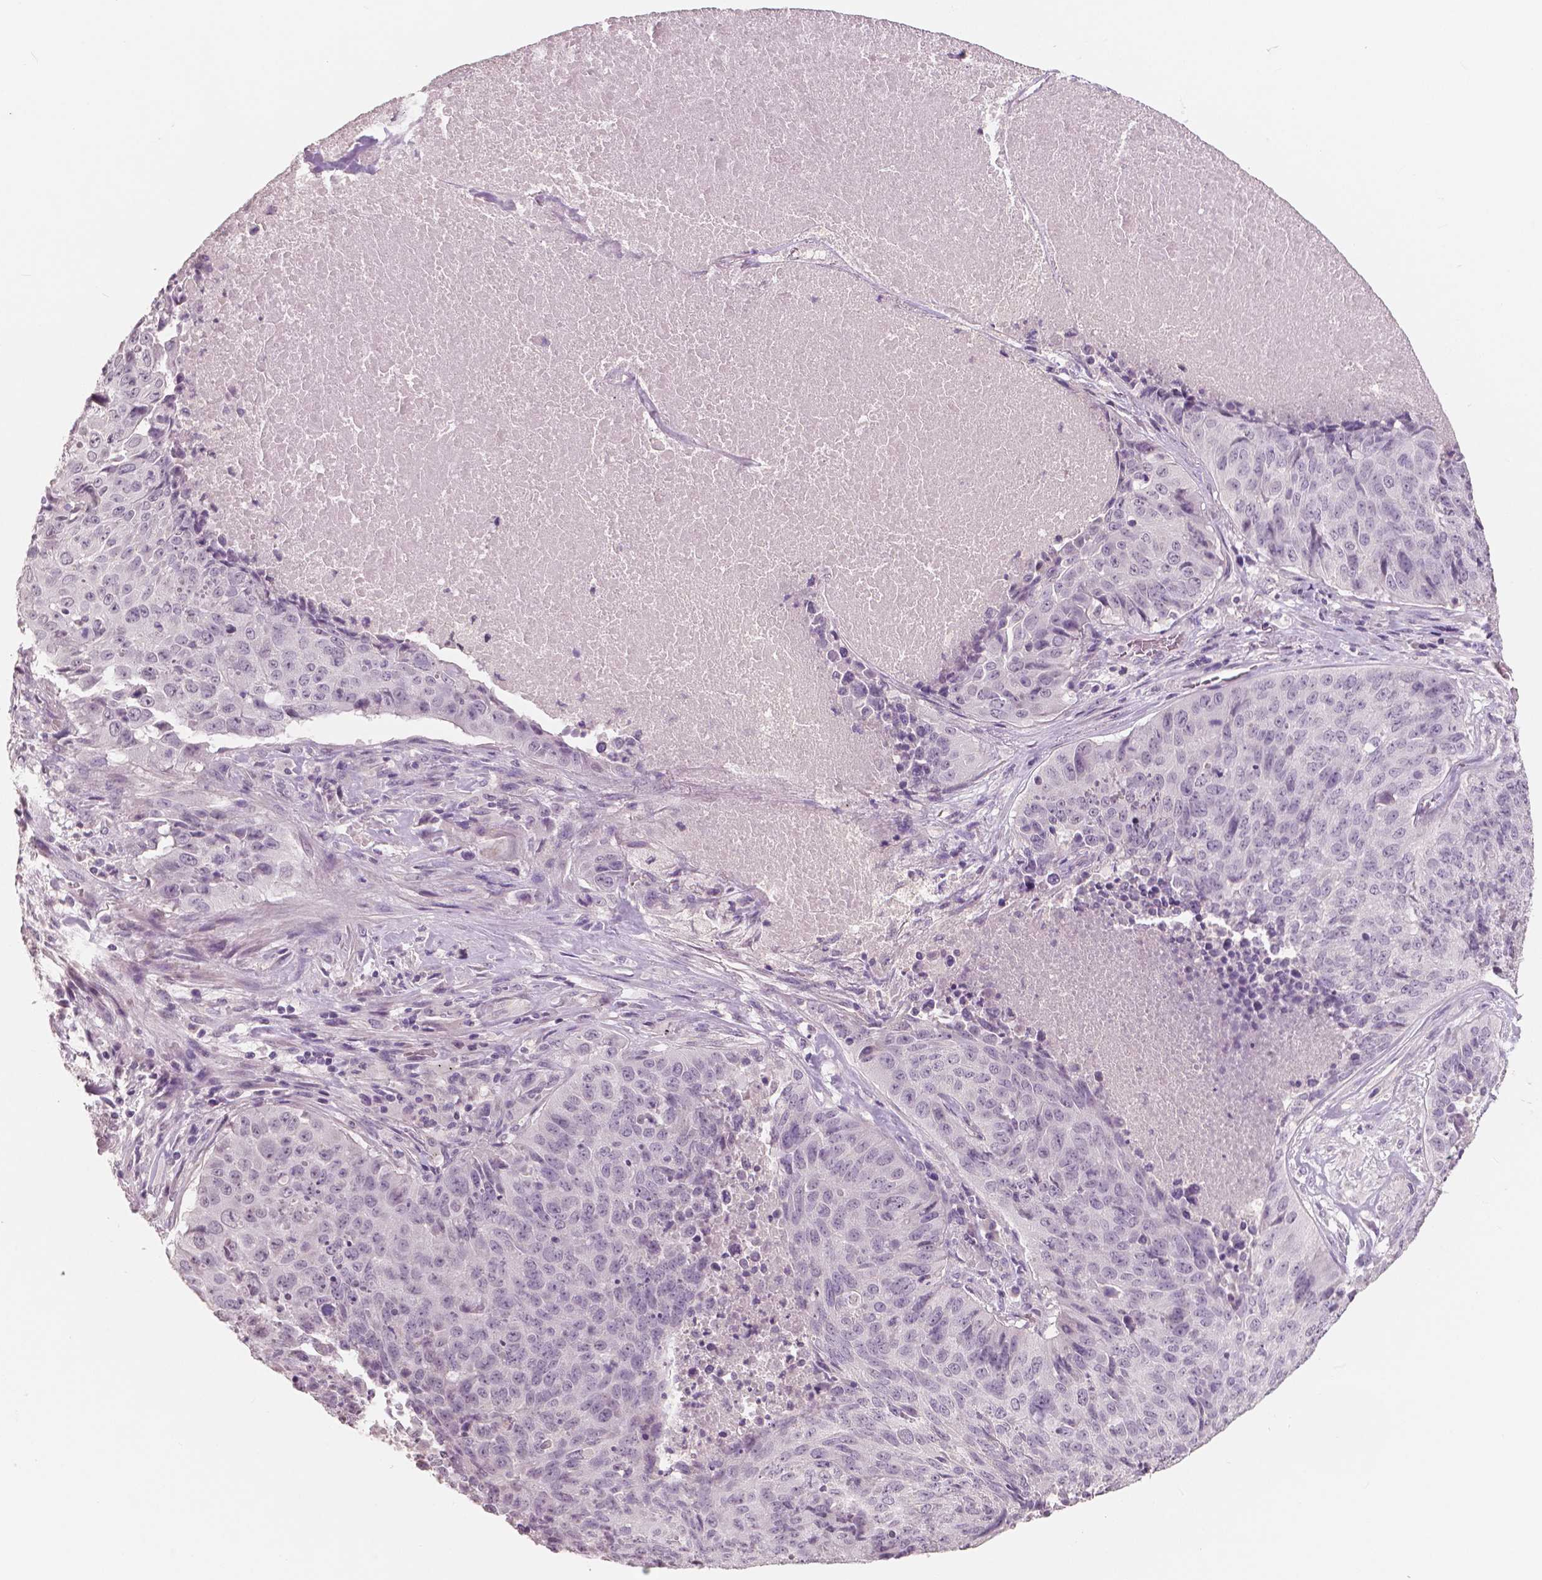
{"staining": {"intensity": "negative", "quantity": "none", "location": "none"}, "tissue": "lung cancer", "cell_type": "Tumor cells", "image_type": "cancer", "snomed": [{"axis": "morphology", "description": "Normal tissue, NOS"}, {"axis": "morphology", "description": "Squamous cell carcinoma, NOS"}, {"axis": "topography", "description": "Bronchus"}, {"axis": "topography", "description": "Lung"}], "caption": "High magnification brightfield microscopy of lung cancer (squamous cell carcinoma) stained with DAB (brown) and counterstained with hematoxylin (blue): tumor cells show no significant expression. (DAB immunohistochemistry with hematoxylin counter stain).", "gene": "NECAB1", "patient": {"sex": "male", "age": 64}}